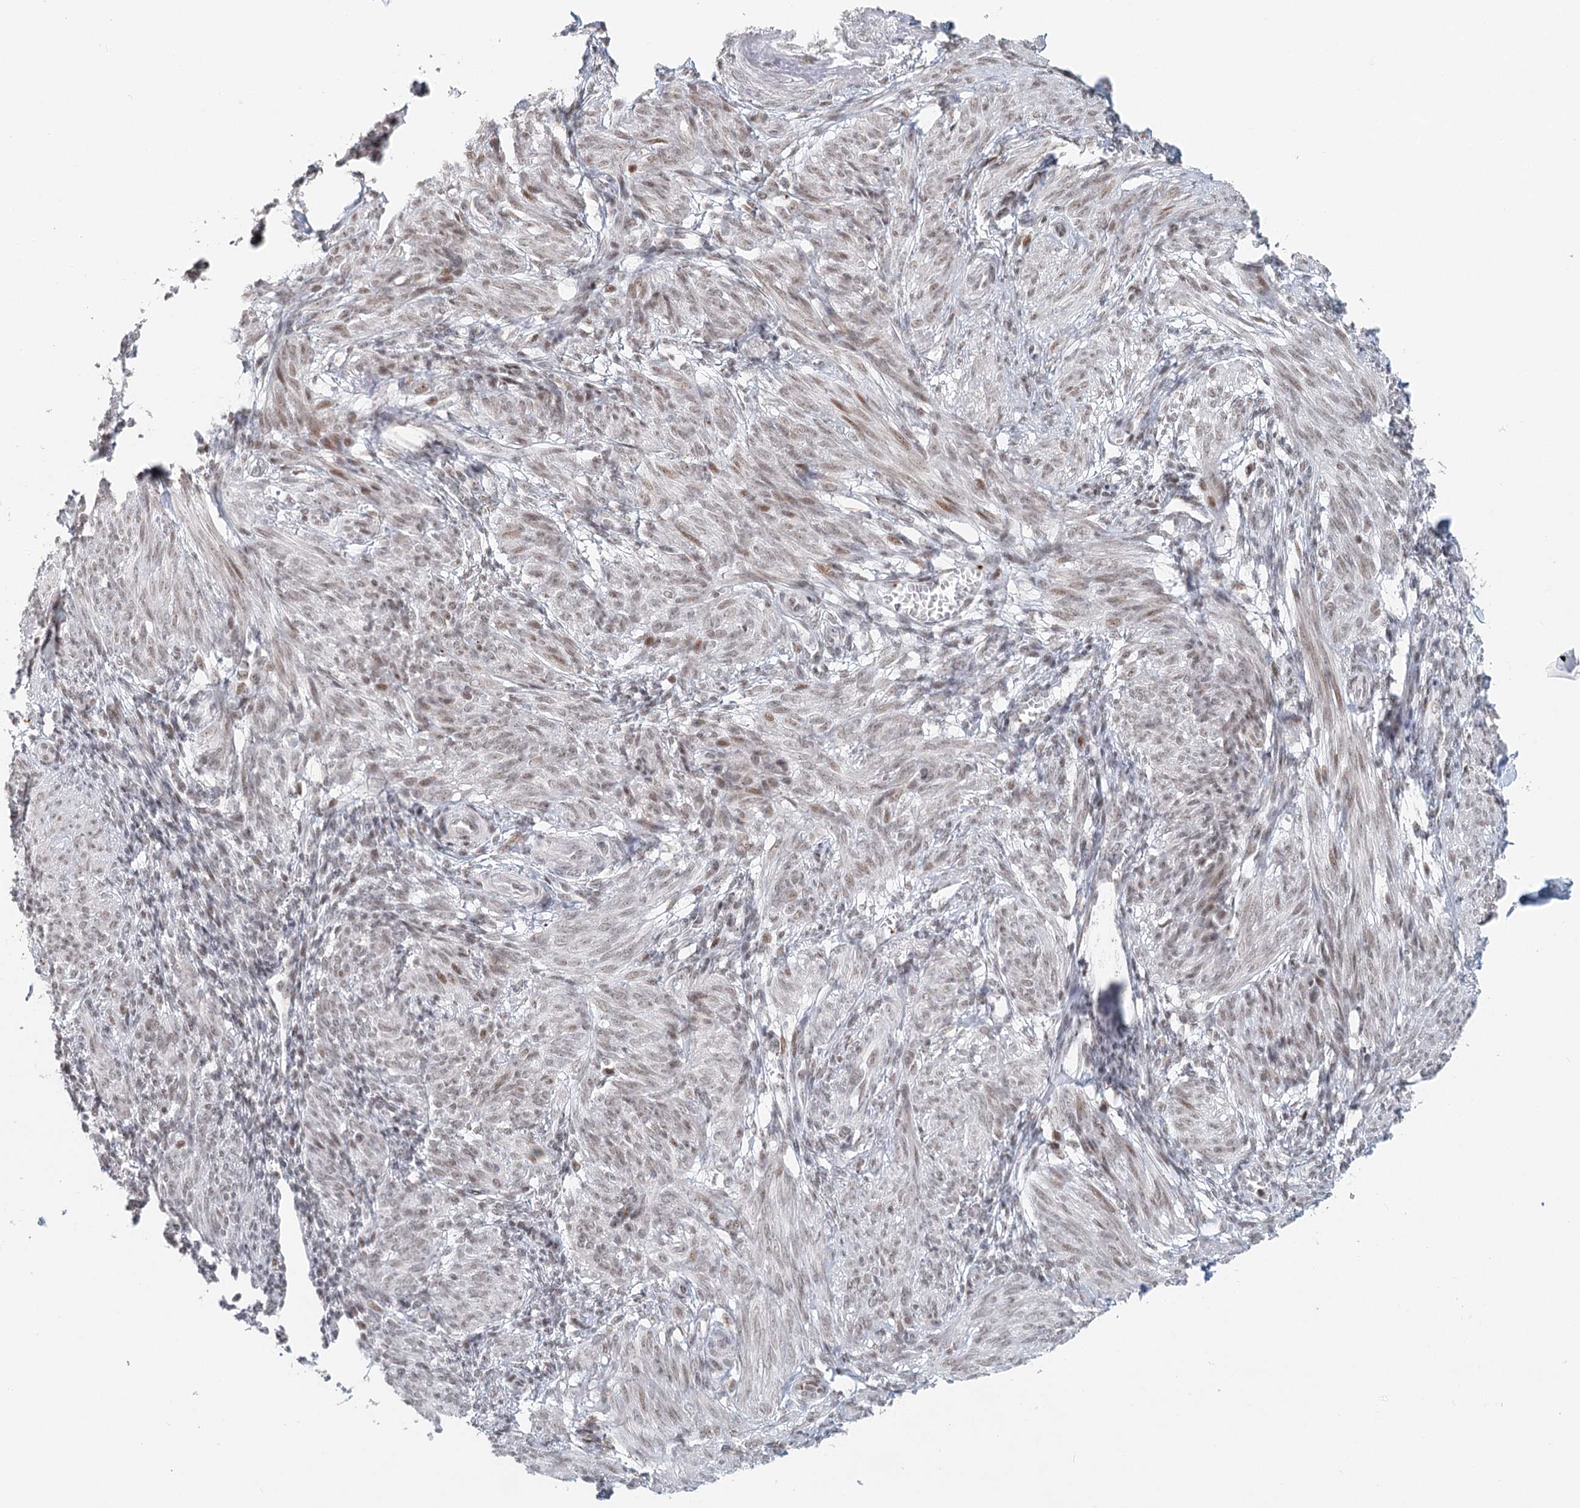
{"staining": {"intensity": "weak", "quantity": "25%-75%", "location": "nuclear"}, "tissue": "smooth muscle", "cell_type": "Smooth muscle cells", "image_type": "normal", "snomed": [{"axis": "morphology", "description": "Normal tissue, NOS"}, {"axis": "topography", "description": "Smooth muscle"}], "caption": "Immunohistochemistry of unremarkable smooth muscle exhibits low levels of weak nuclear expression in about 25%-75% of smooth muscle cells.", "gene": "BNIP5", "patient": {"sex": "female", "age": 39}}